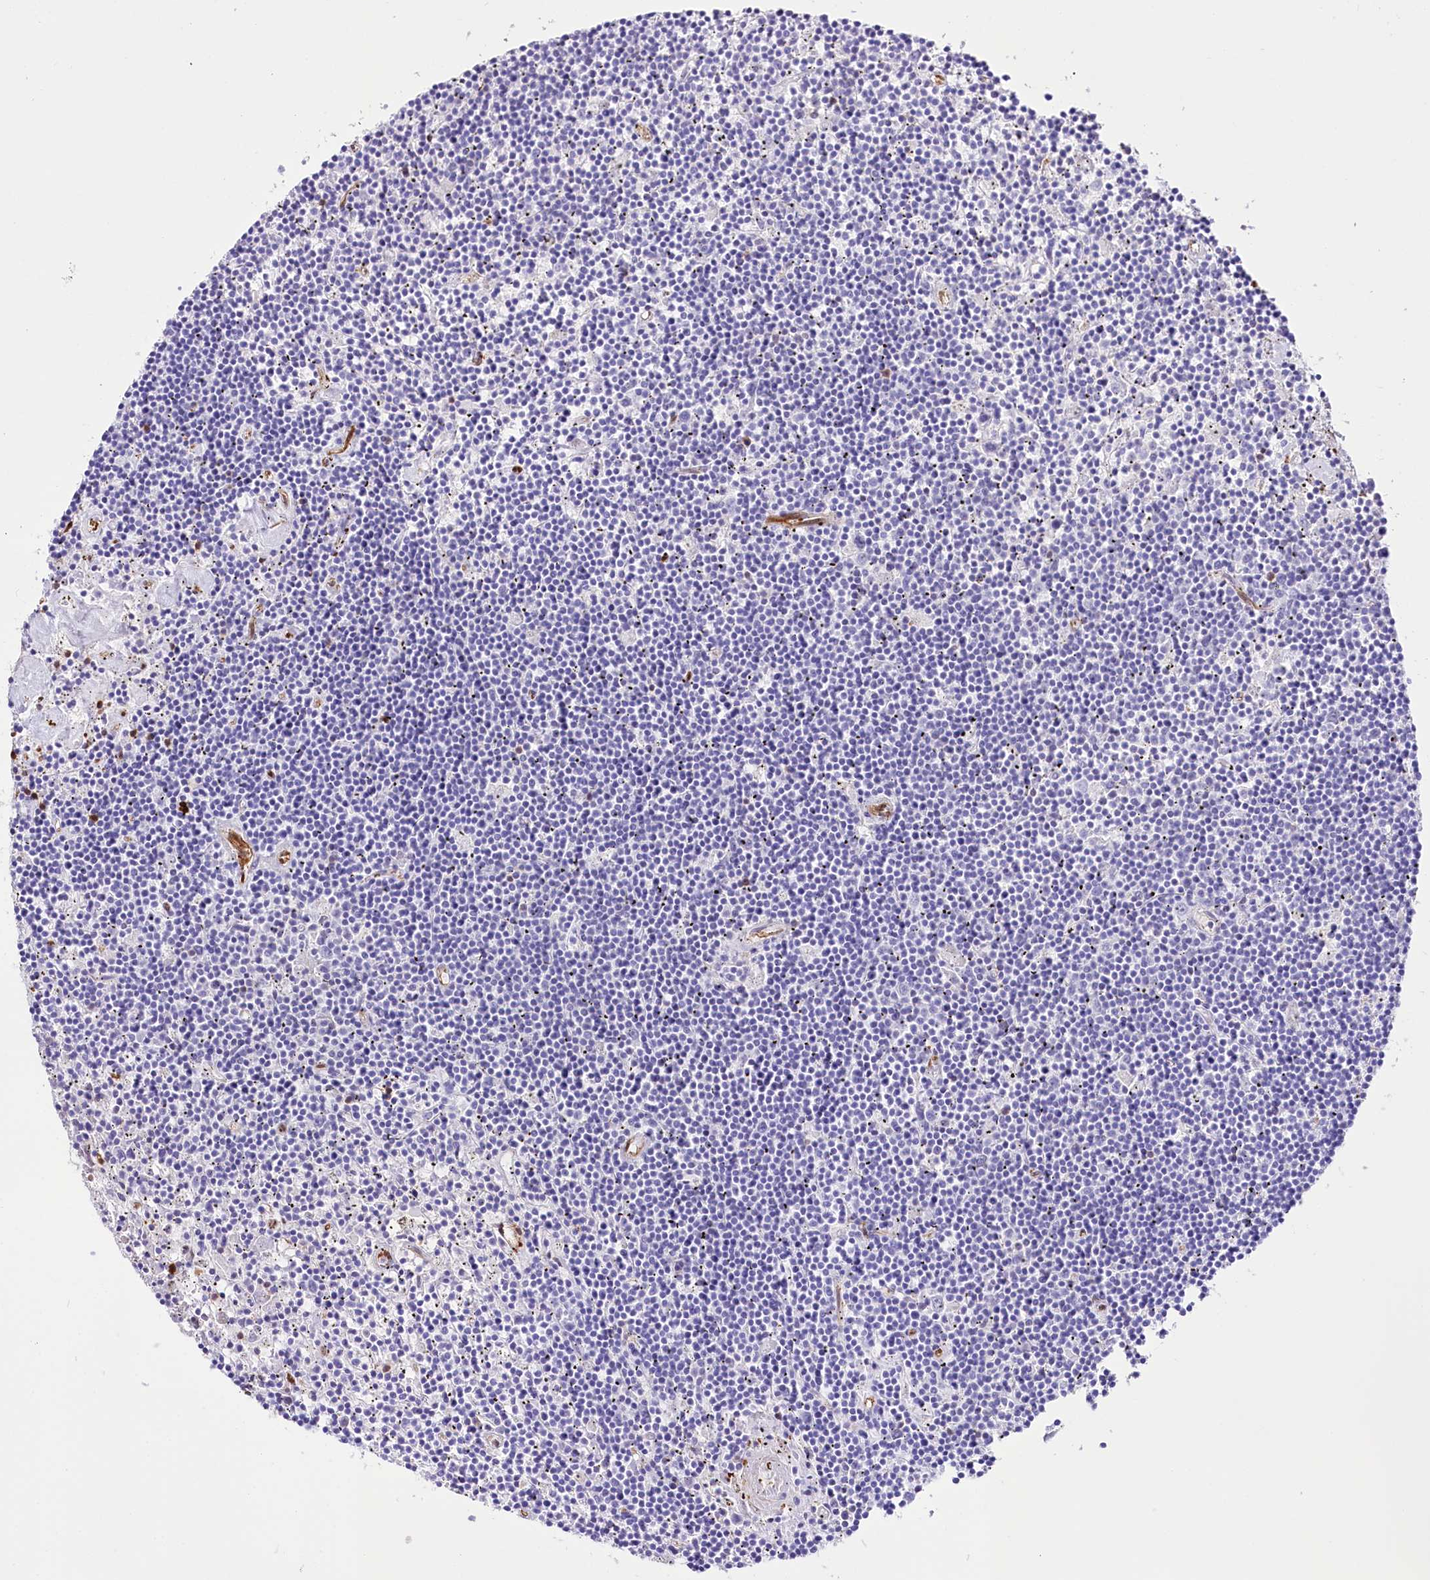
{"staining": {"intensity": "negative", "quantity": "none", "location": "none"}, "tissue": "lymphoma", "cell_type": "Tumor cells", "image_type": "cancer", "snomed": [{"axis": "morphology", "description": "Malignant lymphoma, non-Hodgkin's type, Low grade"}, {"axis": "topography", "description": "Spleen"}], "caption": "DAB immunohistochemical staining of low-grade malignant lymphoma, non-Hodgkin's type displays no significant staining in tumor cells.", "gene": "PTMS", "patient": {"sex": "male", "age": 76}}